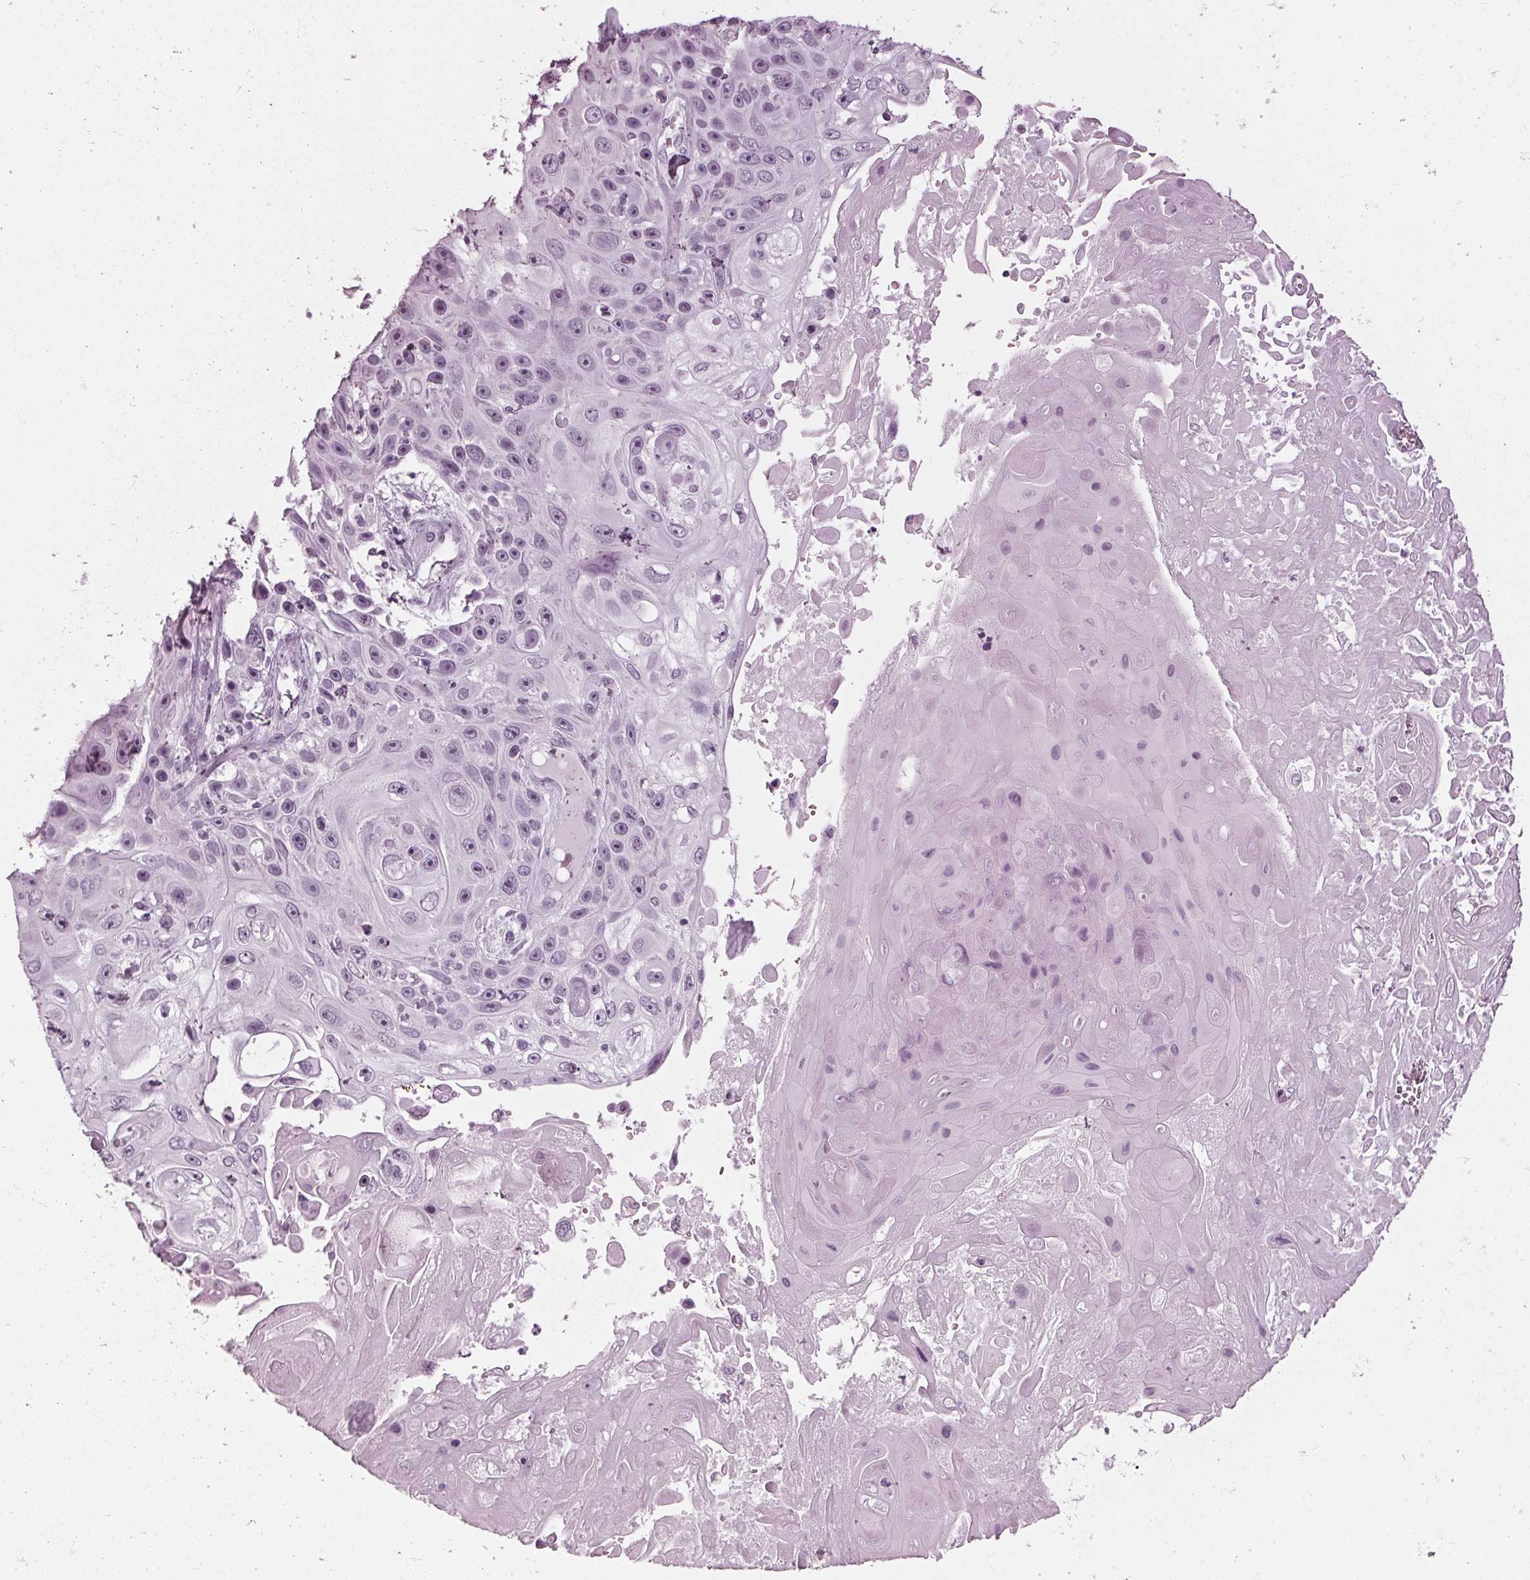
{"staining": {"intensity": "negative", "quantity": "none", "location": "none"}, "tissue": "skin cancer", "cell_type": "Tumor cells", "image_type": "cancer", "snomed": [{"axis": "morphology", "description": "Squamous cell carcinoma, NOS"}, {"axis": "topography", "description": "Skin"}], "caption": "This is an IHC histopathology image of squamous cell carcinoma (skin). There is no positivity in tumor cells.", "gene": "KRT28", "patient": {"sex": "male", "age": 82}}